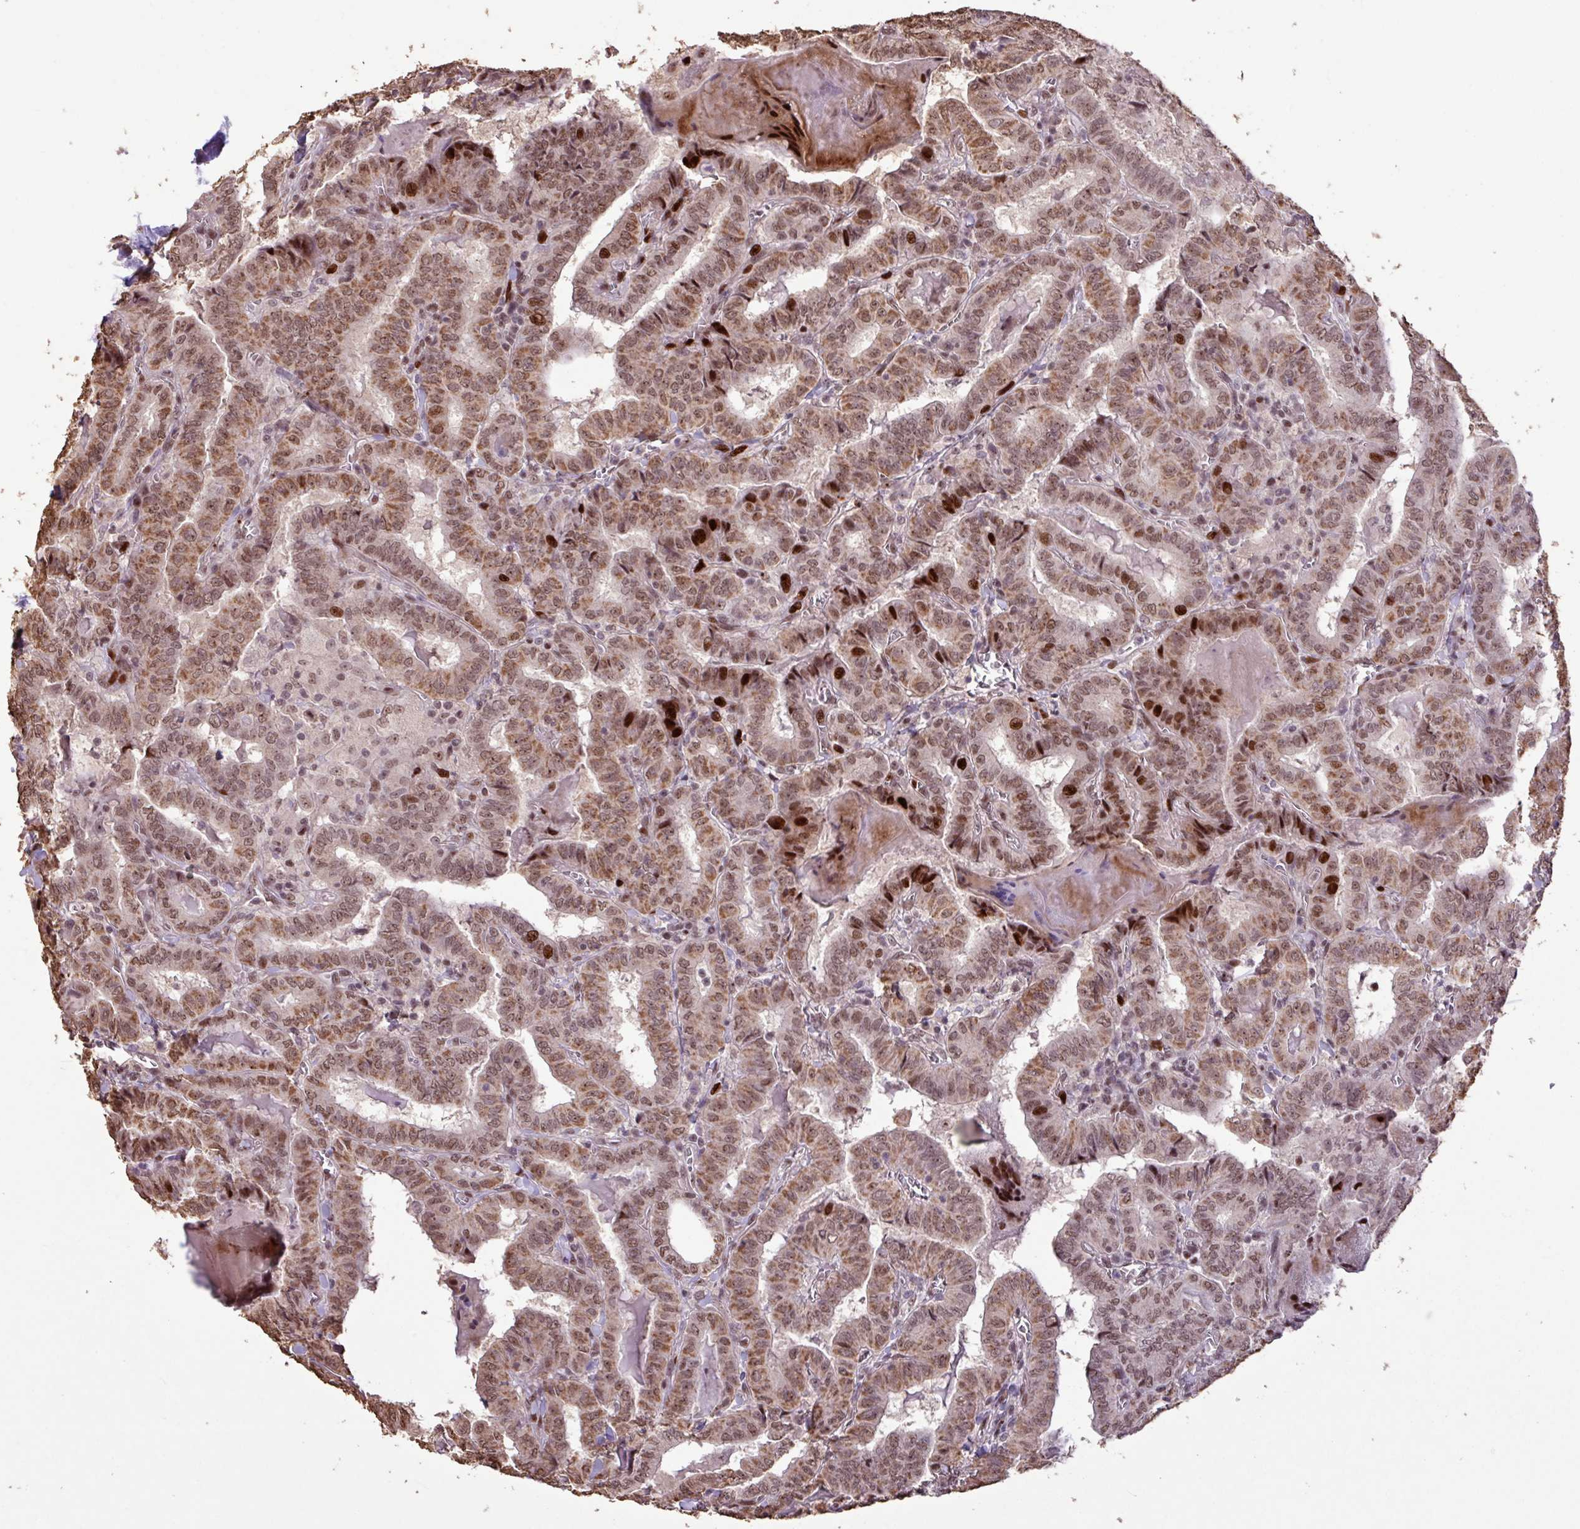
{"staining": {"intensity": "strong", "quantity": "25%-75%", "location": "cytoplasmic/membranous,nuclear"}, "tissue": "thyroid cancer", "cell_type": "Tumor cells", "image_type": "cancer", "snomed": [{"axis": "morphology", "description": "Papillary adenocarcinoma, NOS"}, {"axis": "topography", "description": "Thyroid gland"}], "caption": "Immunohistochemical staining of papillary adenocarcinoma (thyroid) demonstrates high levels of strong cytoplasmic/membranous and nuclear expression in approximately 25%-75% of tumor cells.", "gene": "ZNF709", "patient": {"sex": "female", "age": 72}}